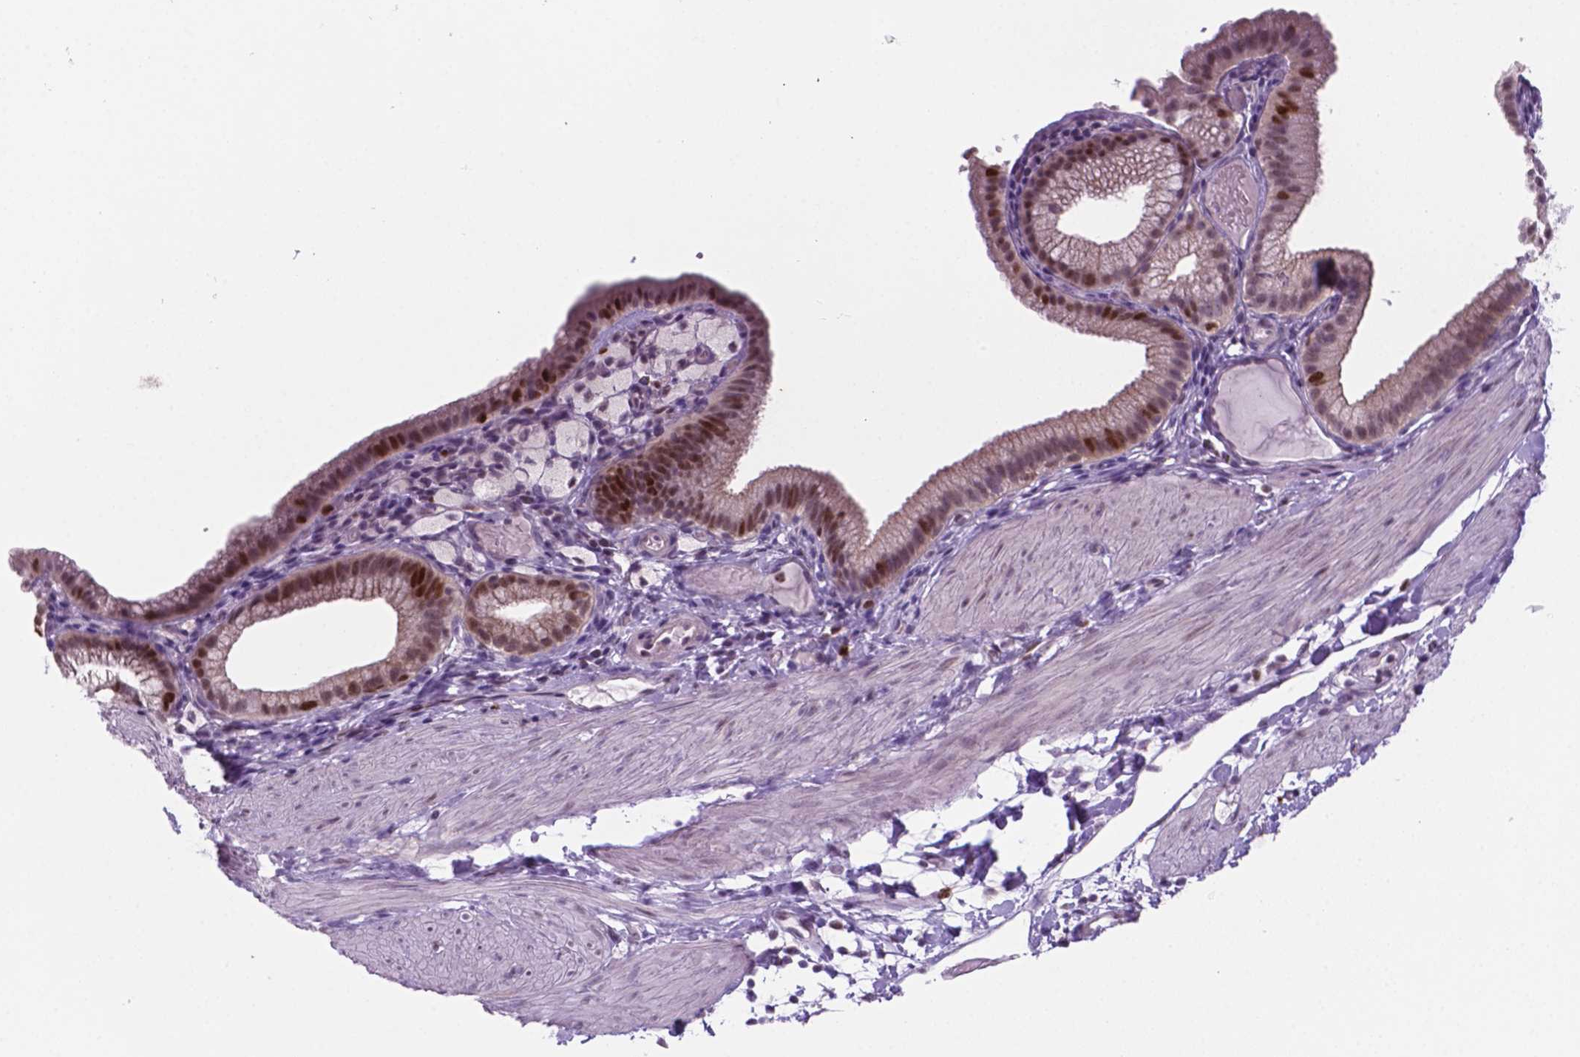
{"staining": {"intensity": "negative", "quantity": "none", "location": "none"}, "tissue": "adipose tissue", "cell_type": "Adipocytes", "image_type": "normal", "snomed": [{"axis": "morphology", "description": "Normal tissue, NOS"}, {"axis": "topography", "description": "Gallbladder"}, {"axis": "topography", "description": "Peripheral nerve tissue"}], "caption": "Human adipose tissue stained for a protein using immunohistochemistry (IHC) exhibits no expression in adipocytes.", "gene": "NCAPH2", "patient": {"sex": "female", "age": 45}}